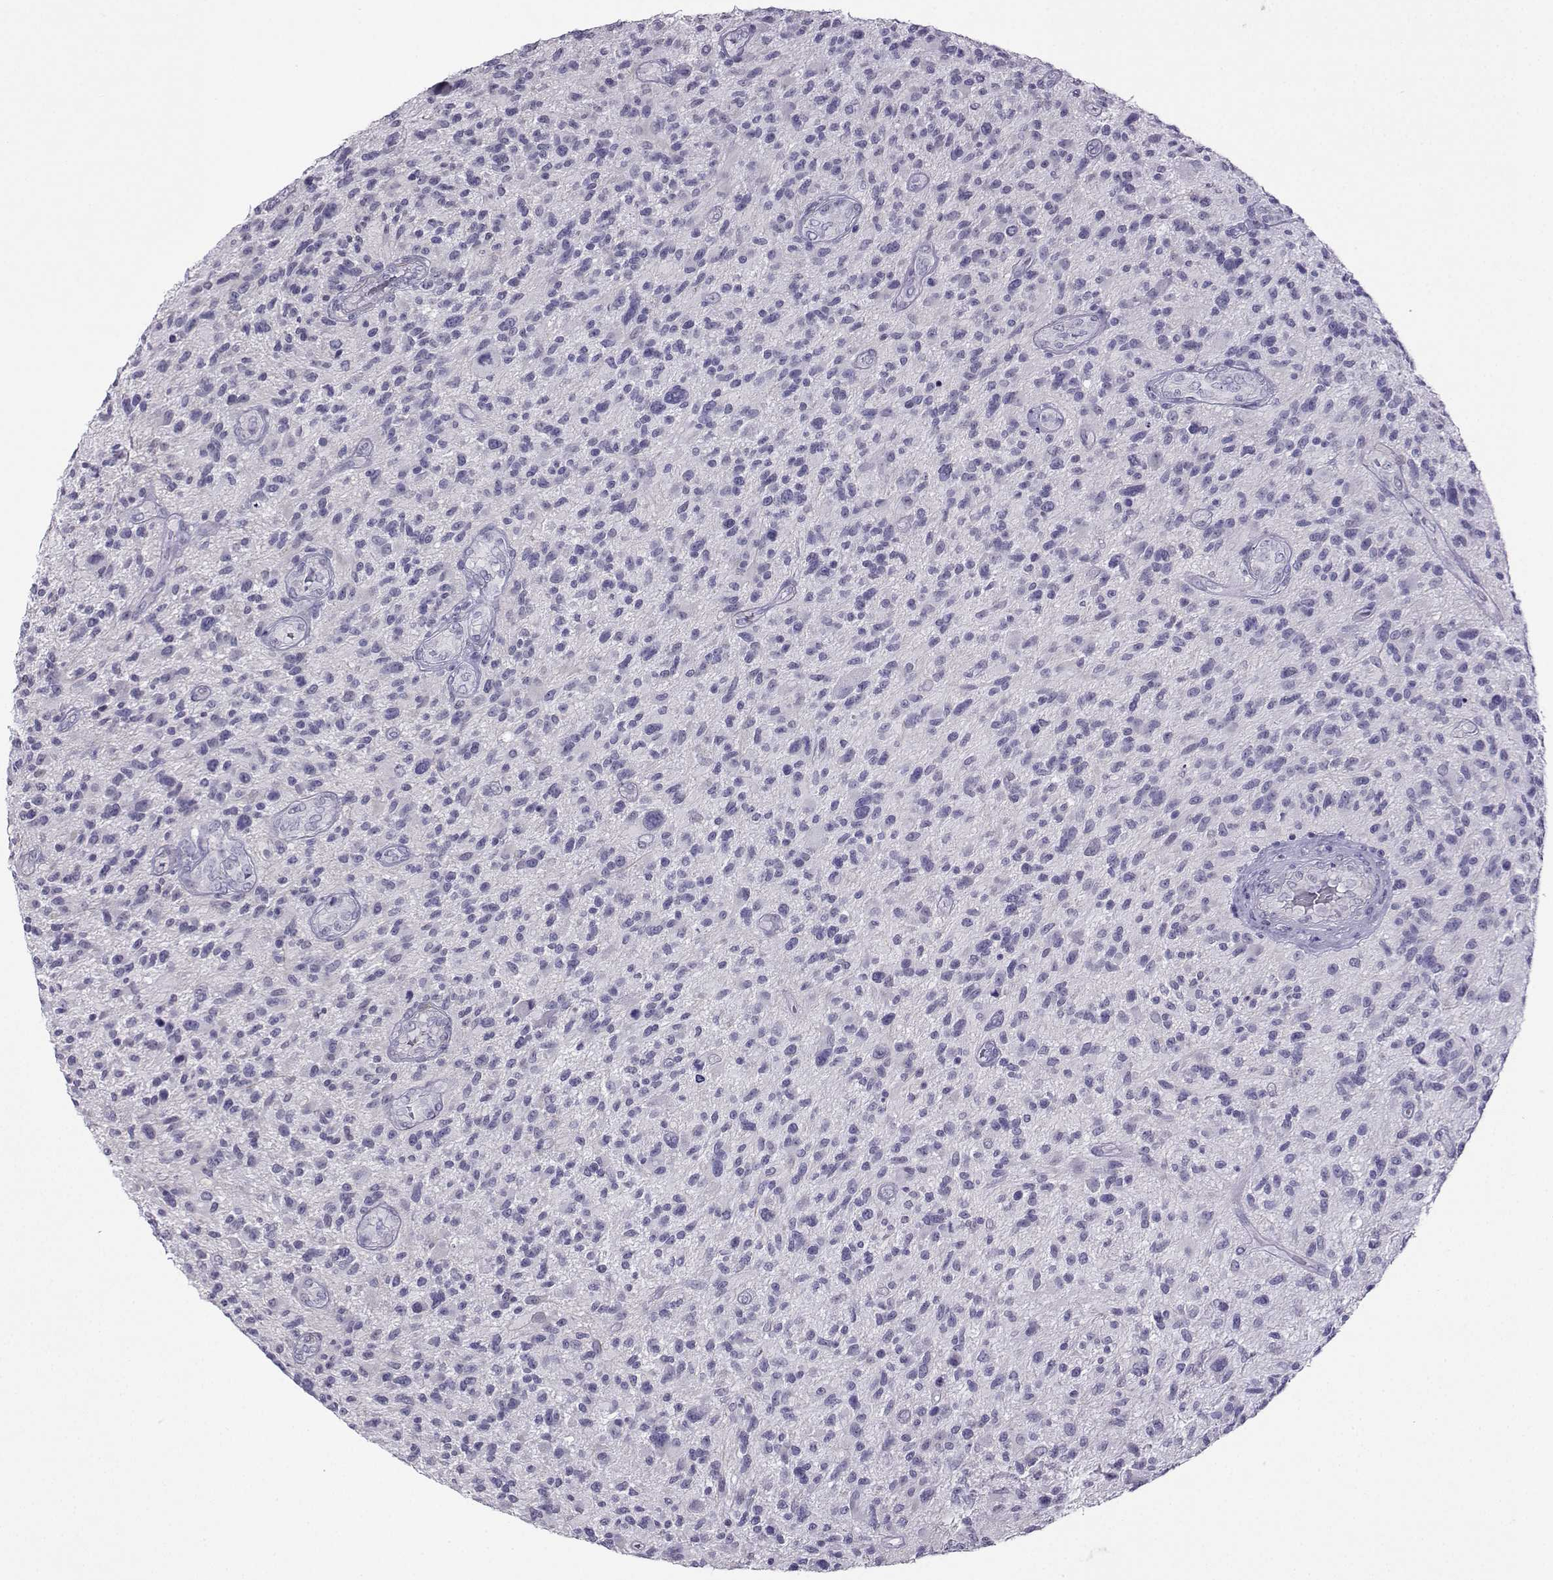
{"staining": {"intensity": "negative", "quantity": "none", "location": "none"}, "tissue": "glioma", "cell_type": "Tumor cells", "image_type": "cancer", "snomed": [{"axis": "morphology", "description": "Glioma, malignant, High grade"}, {"axis": "topography", "description": "Brain"}], "caption": "A high-resolution histopathology image shows immunohistochemistry staining of malignant glioma (high-grade), which exhibits no significant positivity in tumor cells. (Brightfield microscopy of DAB immunohistochemistry (IHC) at high magnification).", "gene": "KIF17", "patient": {"sex": "male", "age": 47}}